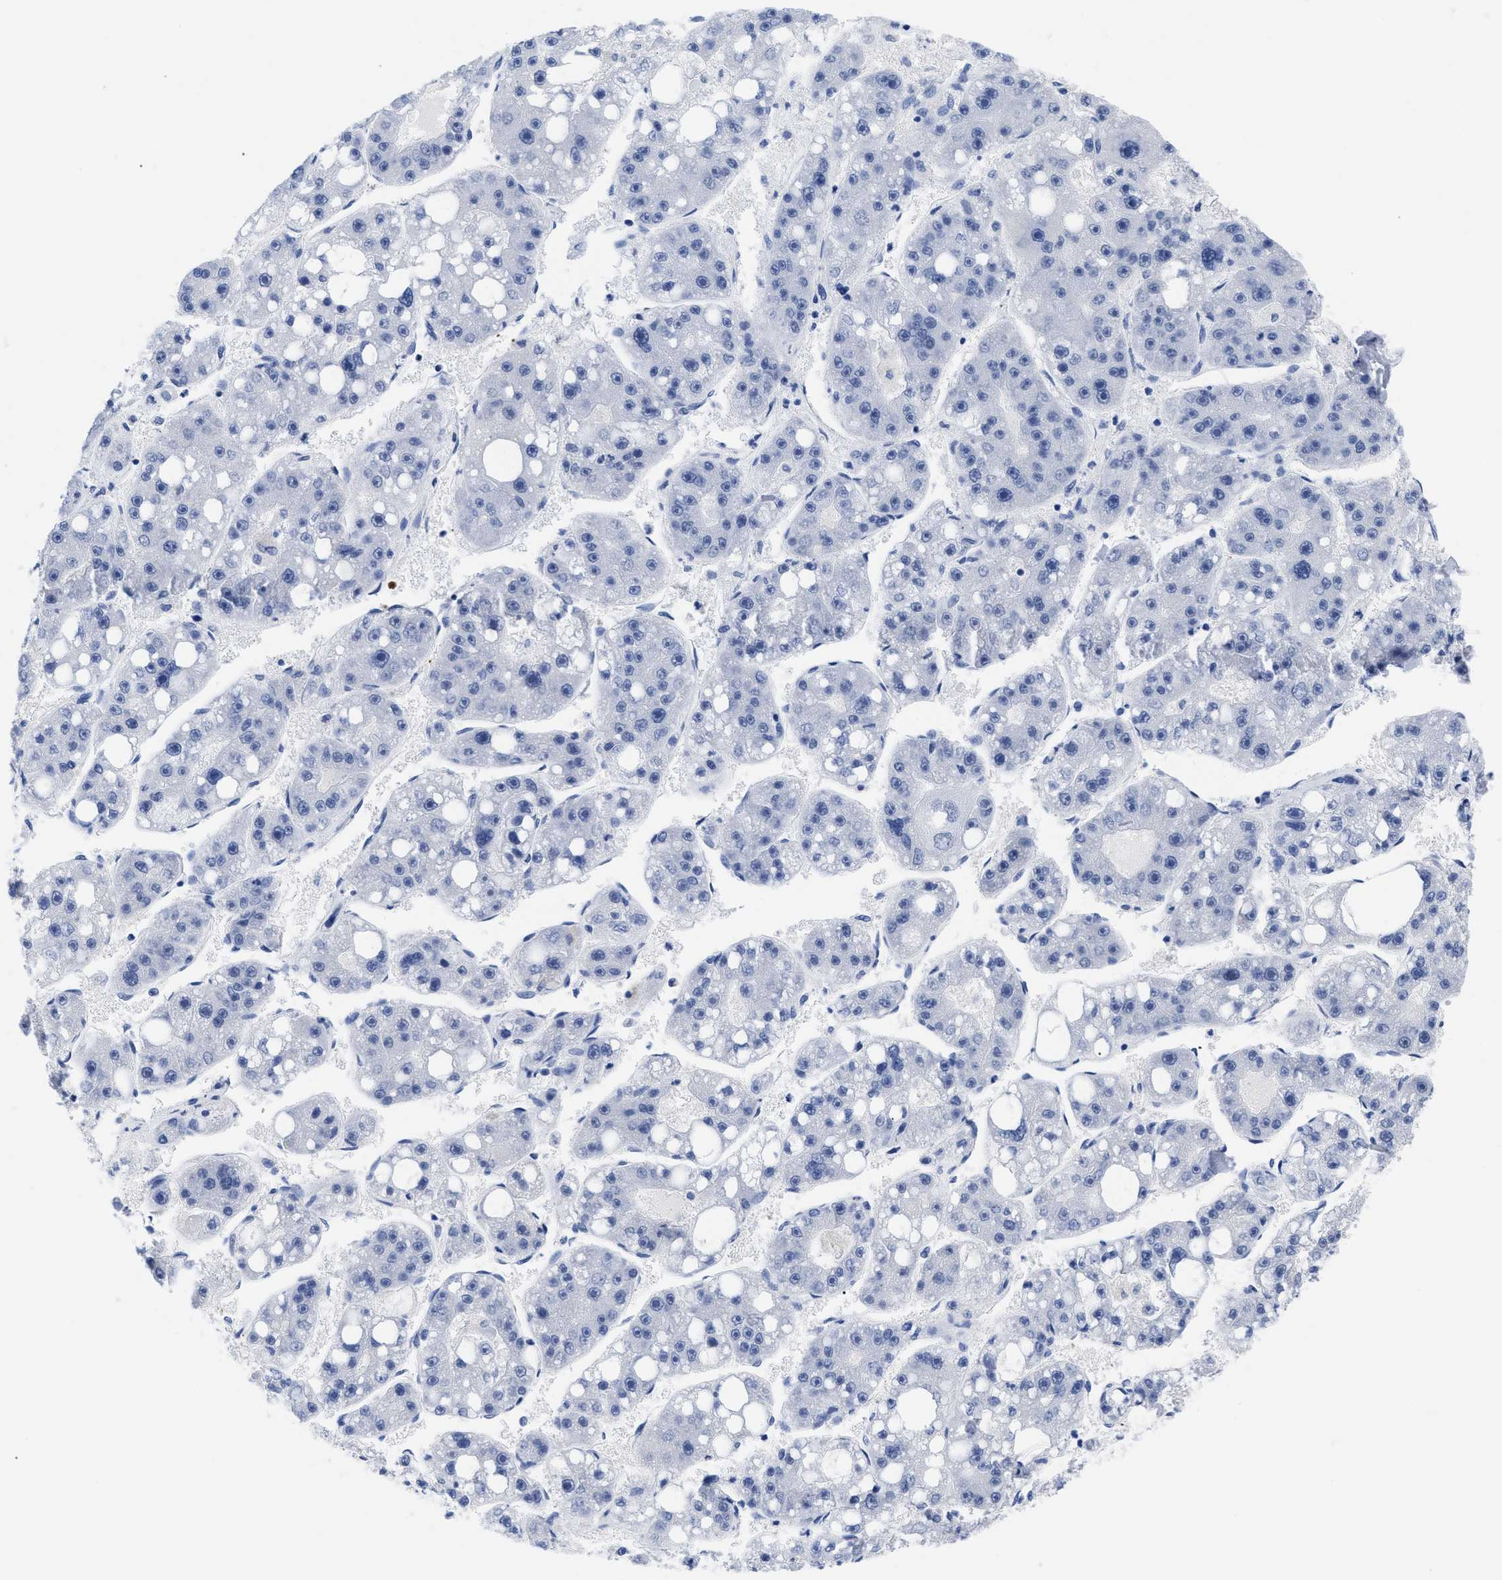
{"staining": {"intensity": "negative", "quantity": "none", "location": "none"}, "tissue": "liver cancer", "cell_type": "Tumor cells", "image_type": "cancer", "snomed": [{"axis": "morphology", "description": "Carcinoma, Hepatocellular, NOS"}, {"axis": "topography", "description": "Liver"}], "caption": "A micrograph of liver cancer (hepatocellular carcinoma) stained for a protein demonstrates no brown staining in tumor cells. (Immunohistochemistry, brightfield microscopy, high magnification).", "gene": "TREML1", "patient": {"sex": "female", "age": 61}}